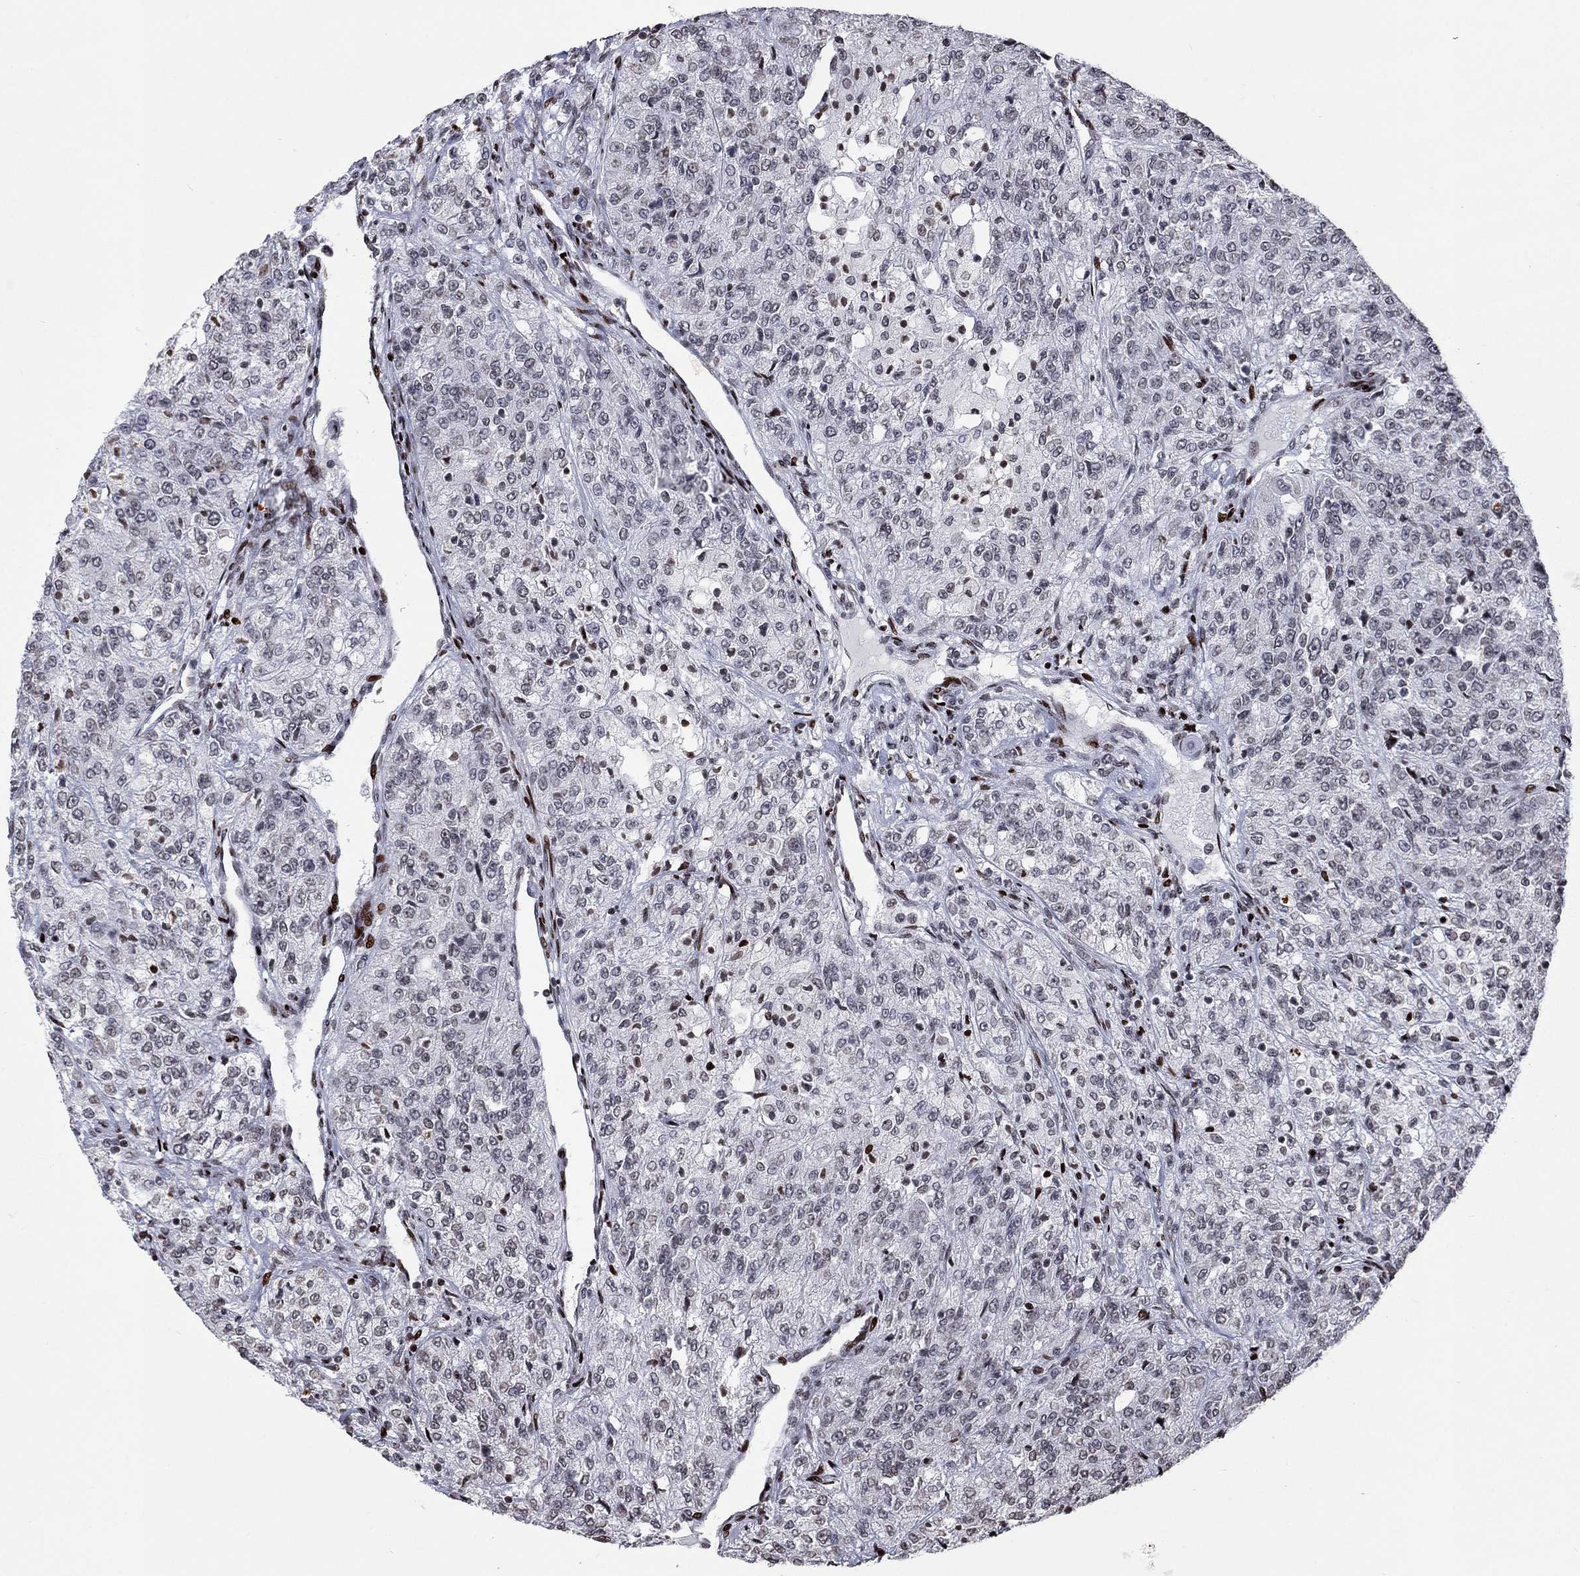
{"staining": {"intensity": "negative", "quantity": "none", "location": "none"}, "tissue": "renal cancer", "cell_type": "Tumor cells", "image_type": "cancer", "snomed": [{"axis": "morphology", "description": "Adenocarcinoma, NOS"}, {"axis": "topography", "description": "Kidney"}], "caption": "High power microscopy histopathology image of an immunohistochemistry (IHC) histopathology image of renal adenocarcinoma, revealing no significant positivity in tumor cells. (DAB (3,3'-diaminobenzidine) IHC visualized using brightfield microscopy, high magnification).", "gene": "SRSF3", "patient": {"sex": "female", "age": 63}}